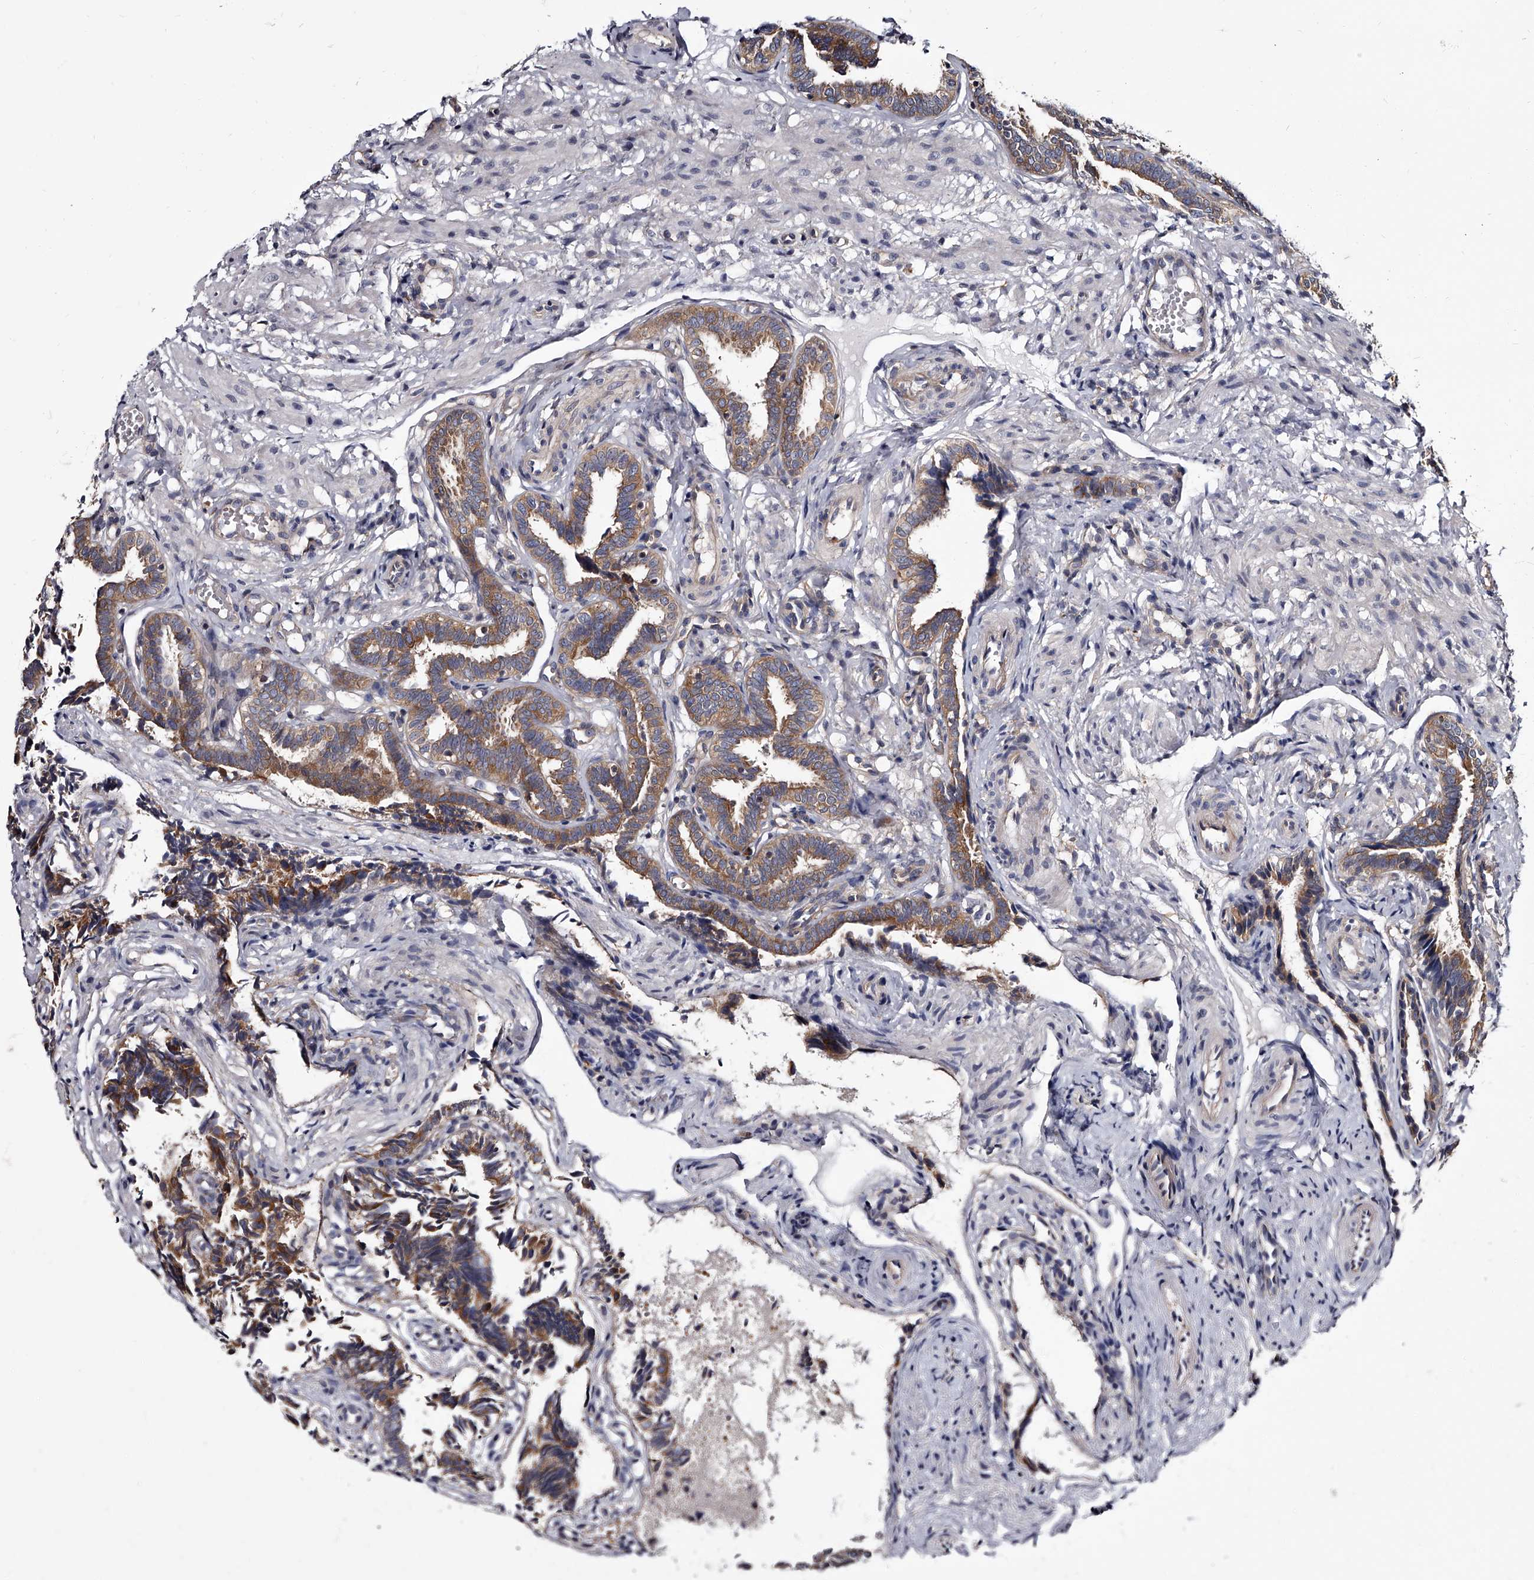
{"staining": {"intensity": "strong", "quantity": "25%-75%", "location": "cytoplasmic/membranous"}, "tissue": "fallopian tube", "cell_type": "Glandular cells", "image_type": "normal", "snomed": [{"axis": "morphology", "description": "Normal tissue, NOS"}, {"axis": "topography", "description": "Fallopian tube"}], "caption": "Immunohistochemistry micrograph of normal fallopian tube stained for a protein (brown), which shows high levels of strong cytoplasmic/membranous expression in about 25%-75% of glandular cells.", "gene": "GAPVD1", "patient": {"sex": "female", "age": 39}}